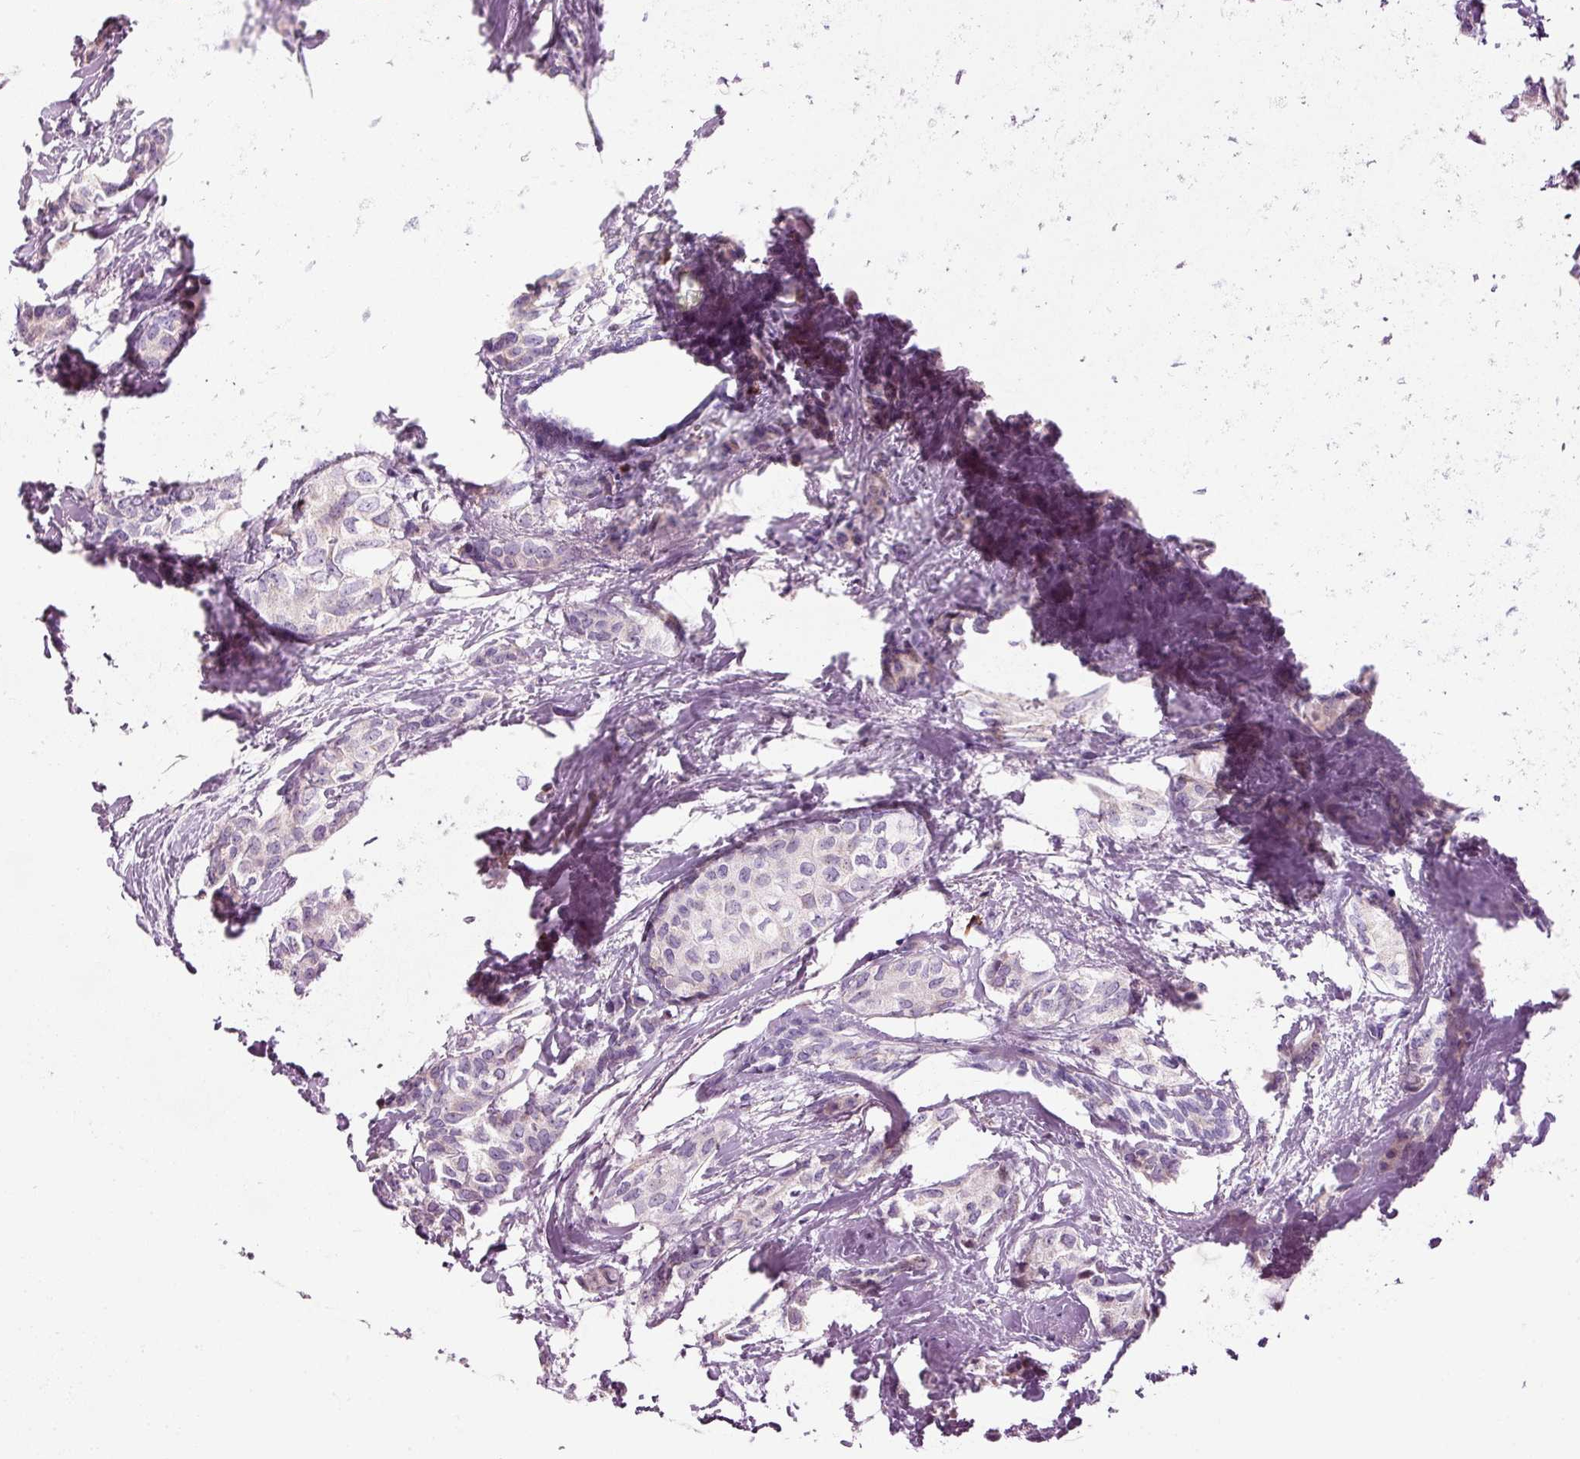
{"staining": {"intensity": "negative", "quantity": "none", "location": "none"}, "tissue": "breast cancer", "cell_type": "Tumor cells", "image_type": "cancer", "snomed": [{"axis": "morphology", "description": "Duct carcinoma"}, {"axis": "topography", "description": "Breast"}], "caption": "Tumor cells show no significant expression in breast infiltrating ductal carcinoma. (DAB (3,3'-diaminobenzidine) immunohistochemistry (IHC) visualized using brightfield microscopy, high magnification).", "gene": "KLF1", "patient": {"sex": "female", "age": 73}}